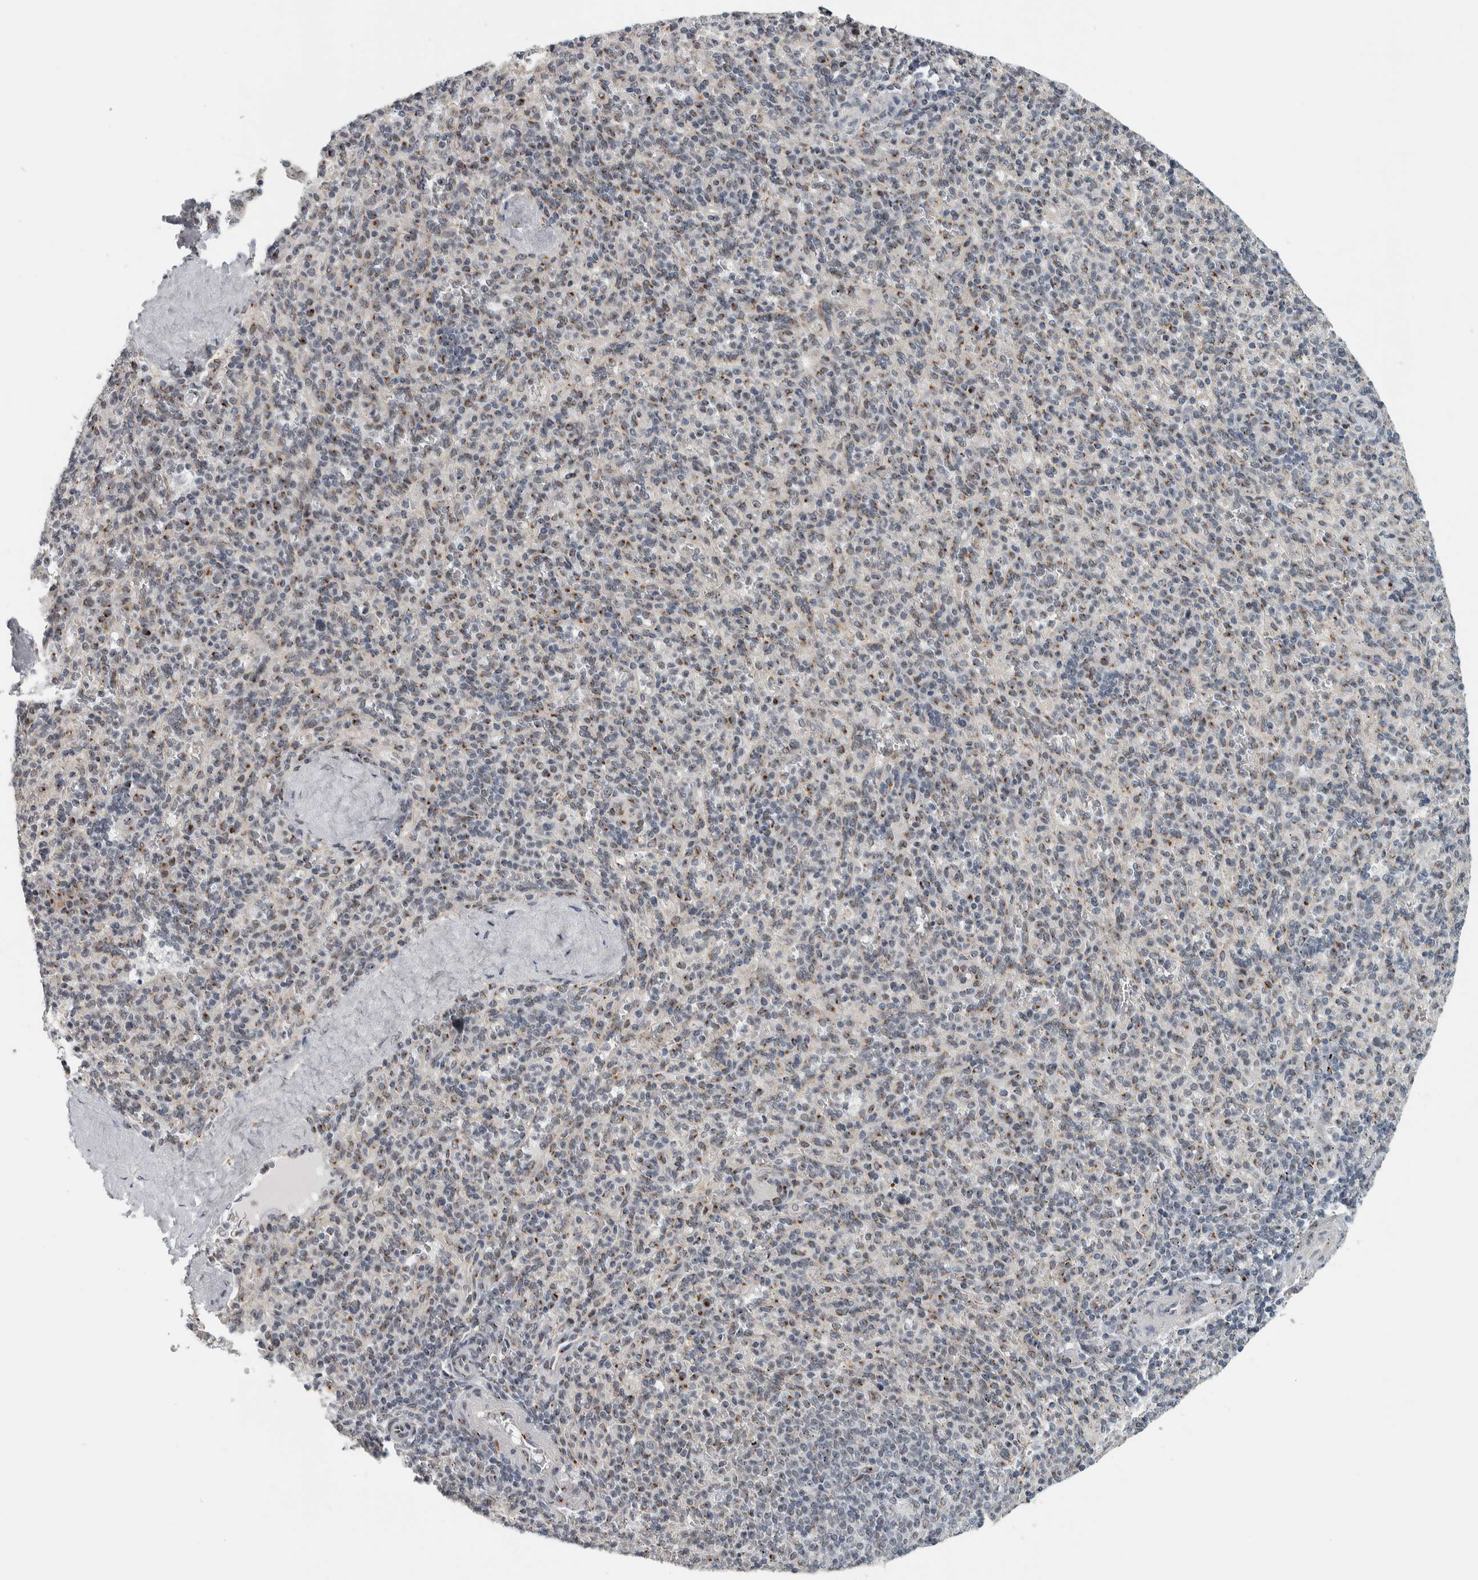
{"staining": {"intensity": "weak", "quantity": "25%-75%", "location": "cytoplasmic/membranous"}, "tissue": "spleen", "cell_type": "Cells in red pulp", "image_type": "normal", "snomed": [{"axis": "morphology", "description": "Normal tissue, NOS"}, {"axis": "topography", "description": "Spleen"}], "caption": "Benign spleen reveals weak cytoplasmic/membranous expression in approximately 25%-75% of cells in red pulp The staining is performed using DAB brown chromogen to label protein expression. The nuclei are counter-stained blue using hematoxylin..", "gene": "ZMYND8", "patient": {"sex": "male", "age": 36}}